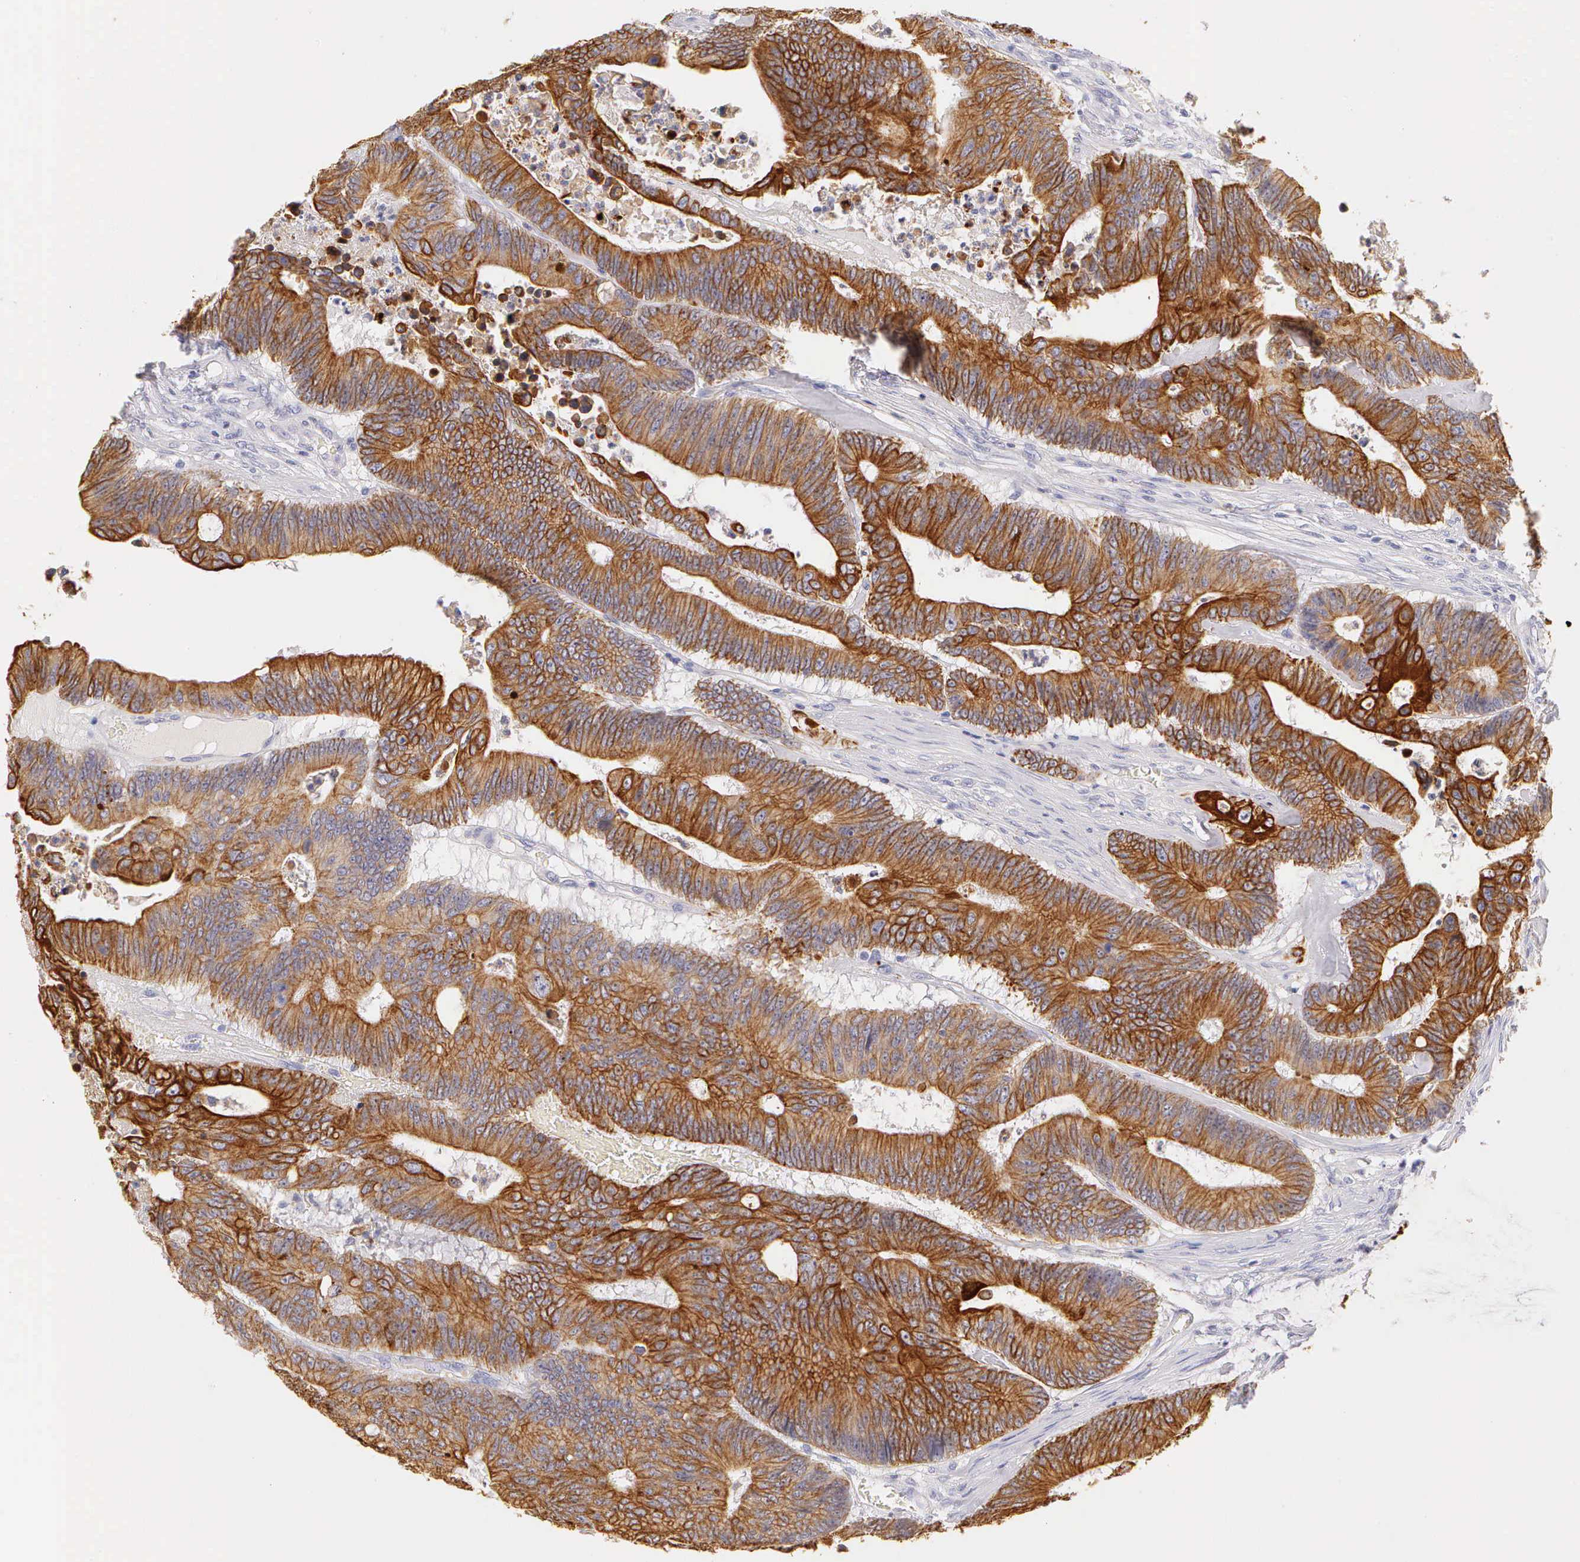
{"staining": {"intensity": "strong", "quantity": ">75%", "location": "cytoplasmic/membranous"}, "tissue": "colorectal cancer", "cell_type": "Tumor cells", "image_type": "cancer", "snomed": [{"axis": "morphology", "description": "Adenocarcinoma, NOS"}, {"axis": "topography", "description": "Colon"}], "caption": "The image displays staining of colorectal cancer (adenocarcinoma), revealing strong cytoplasmic/membranous protein staining (brown color) within tumor cells.", "gene": "KRT17", "patient": {"sex": "male", "age": 65}}